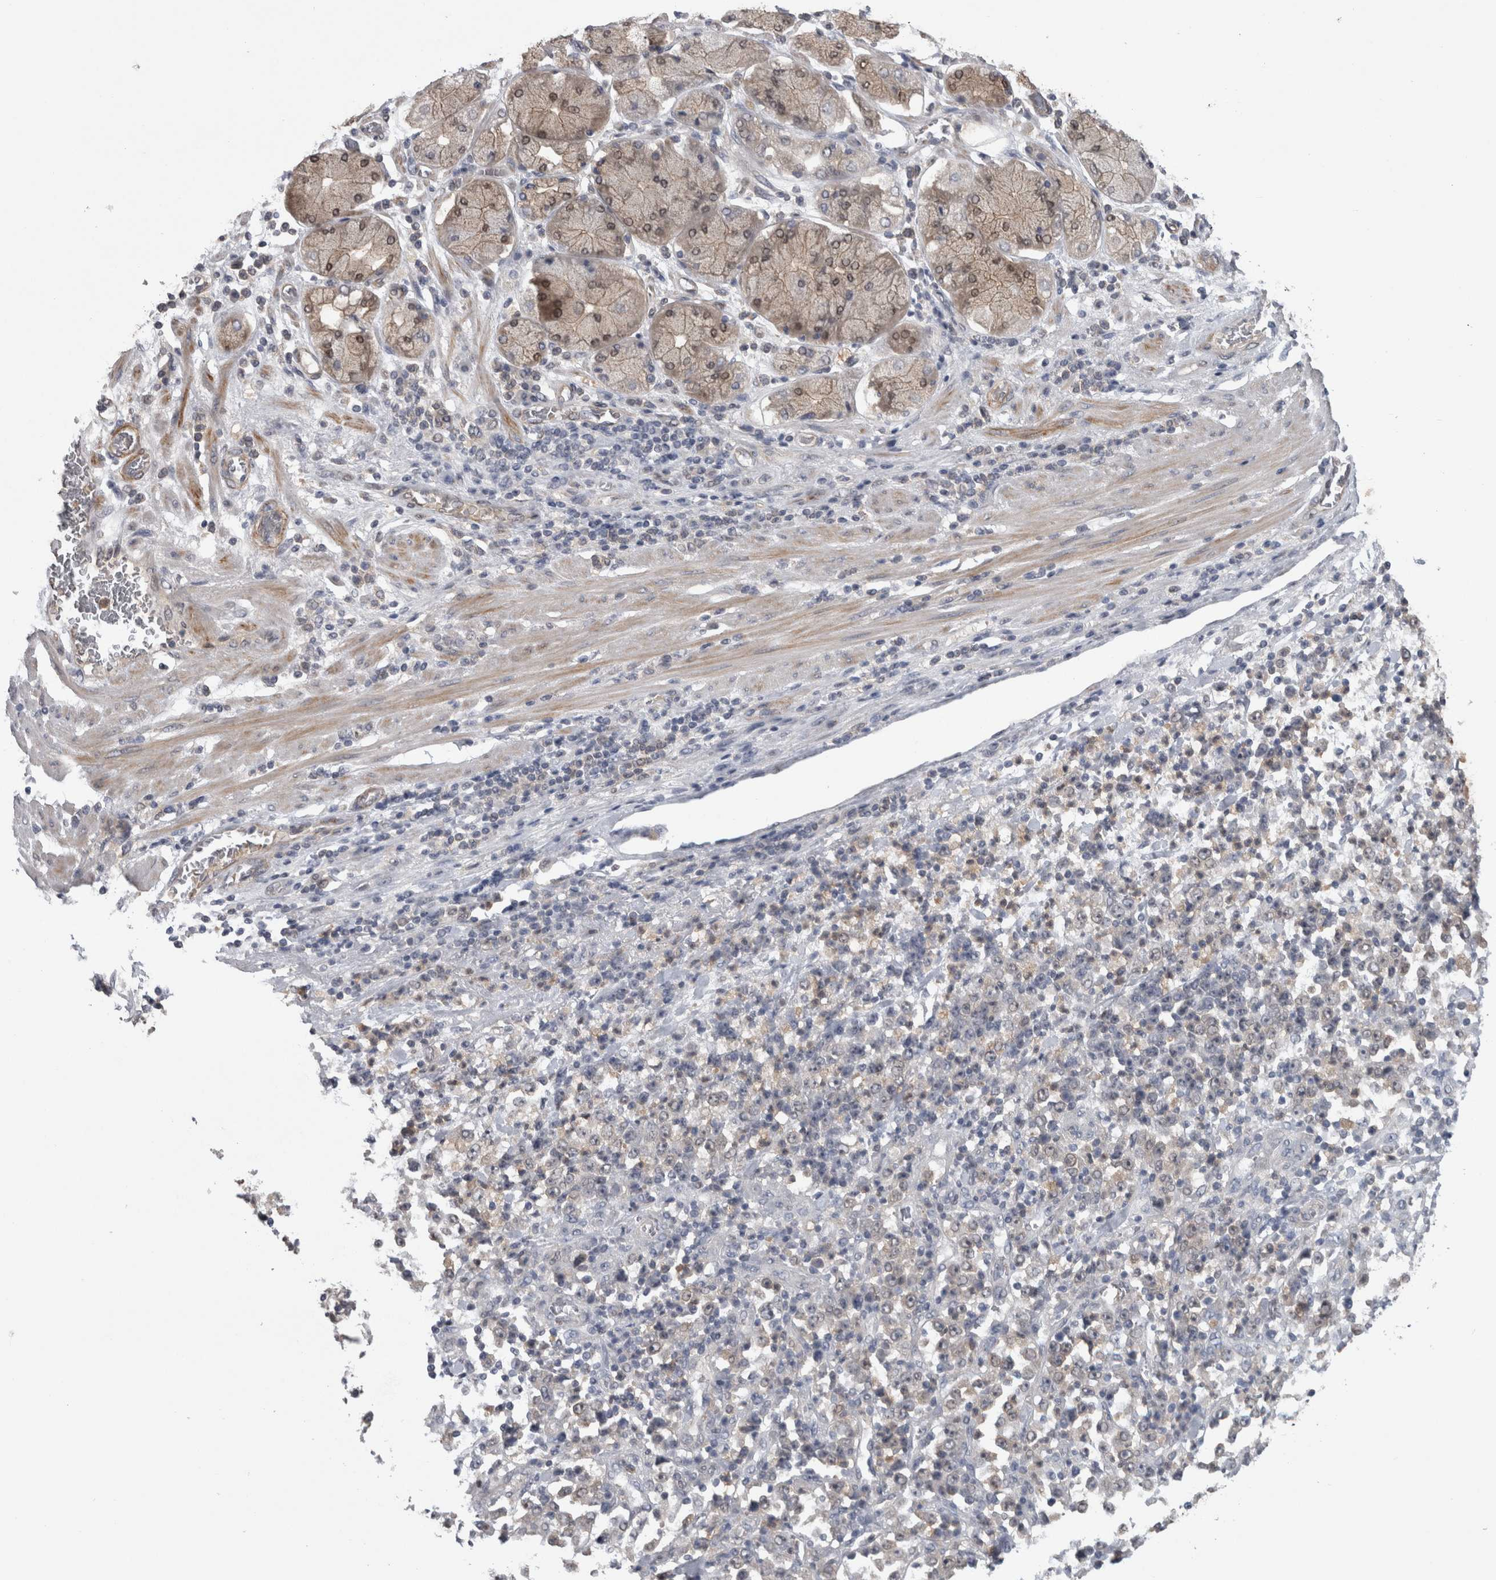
{"staining": {"intensity": "weak", "quantity": "<25%", "location": "nuclear"}, "tissue": "stomach cancer", "cell_type": "Tumor cells", "image_type": "cancer", "snomed": [{"axis": "morphology", "description": "Normal tissue, NOS"}, {"axis": "morphology", "description": "Adenocarcinoma, NOS"}, {"axis": "topography", "description": "Stomach, upper"}, {"axis": "topography", "description": "Stomach"}], "caption": "Immunohistochemistry image of human stomach cancer (adenocarcinoma) stained for a protein (brown), which reveals no positivity in tumor cells. (DAB (3,3'-diaminobenzidine) immunohistochemistry, high magnification).", "gene": "NAPRT", "patient": {"sex": "male", "age": 59}}